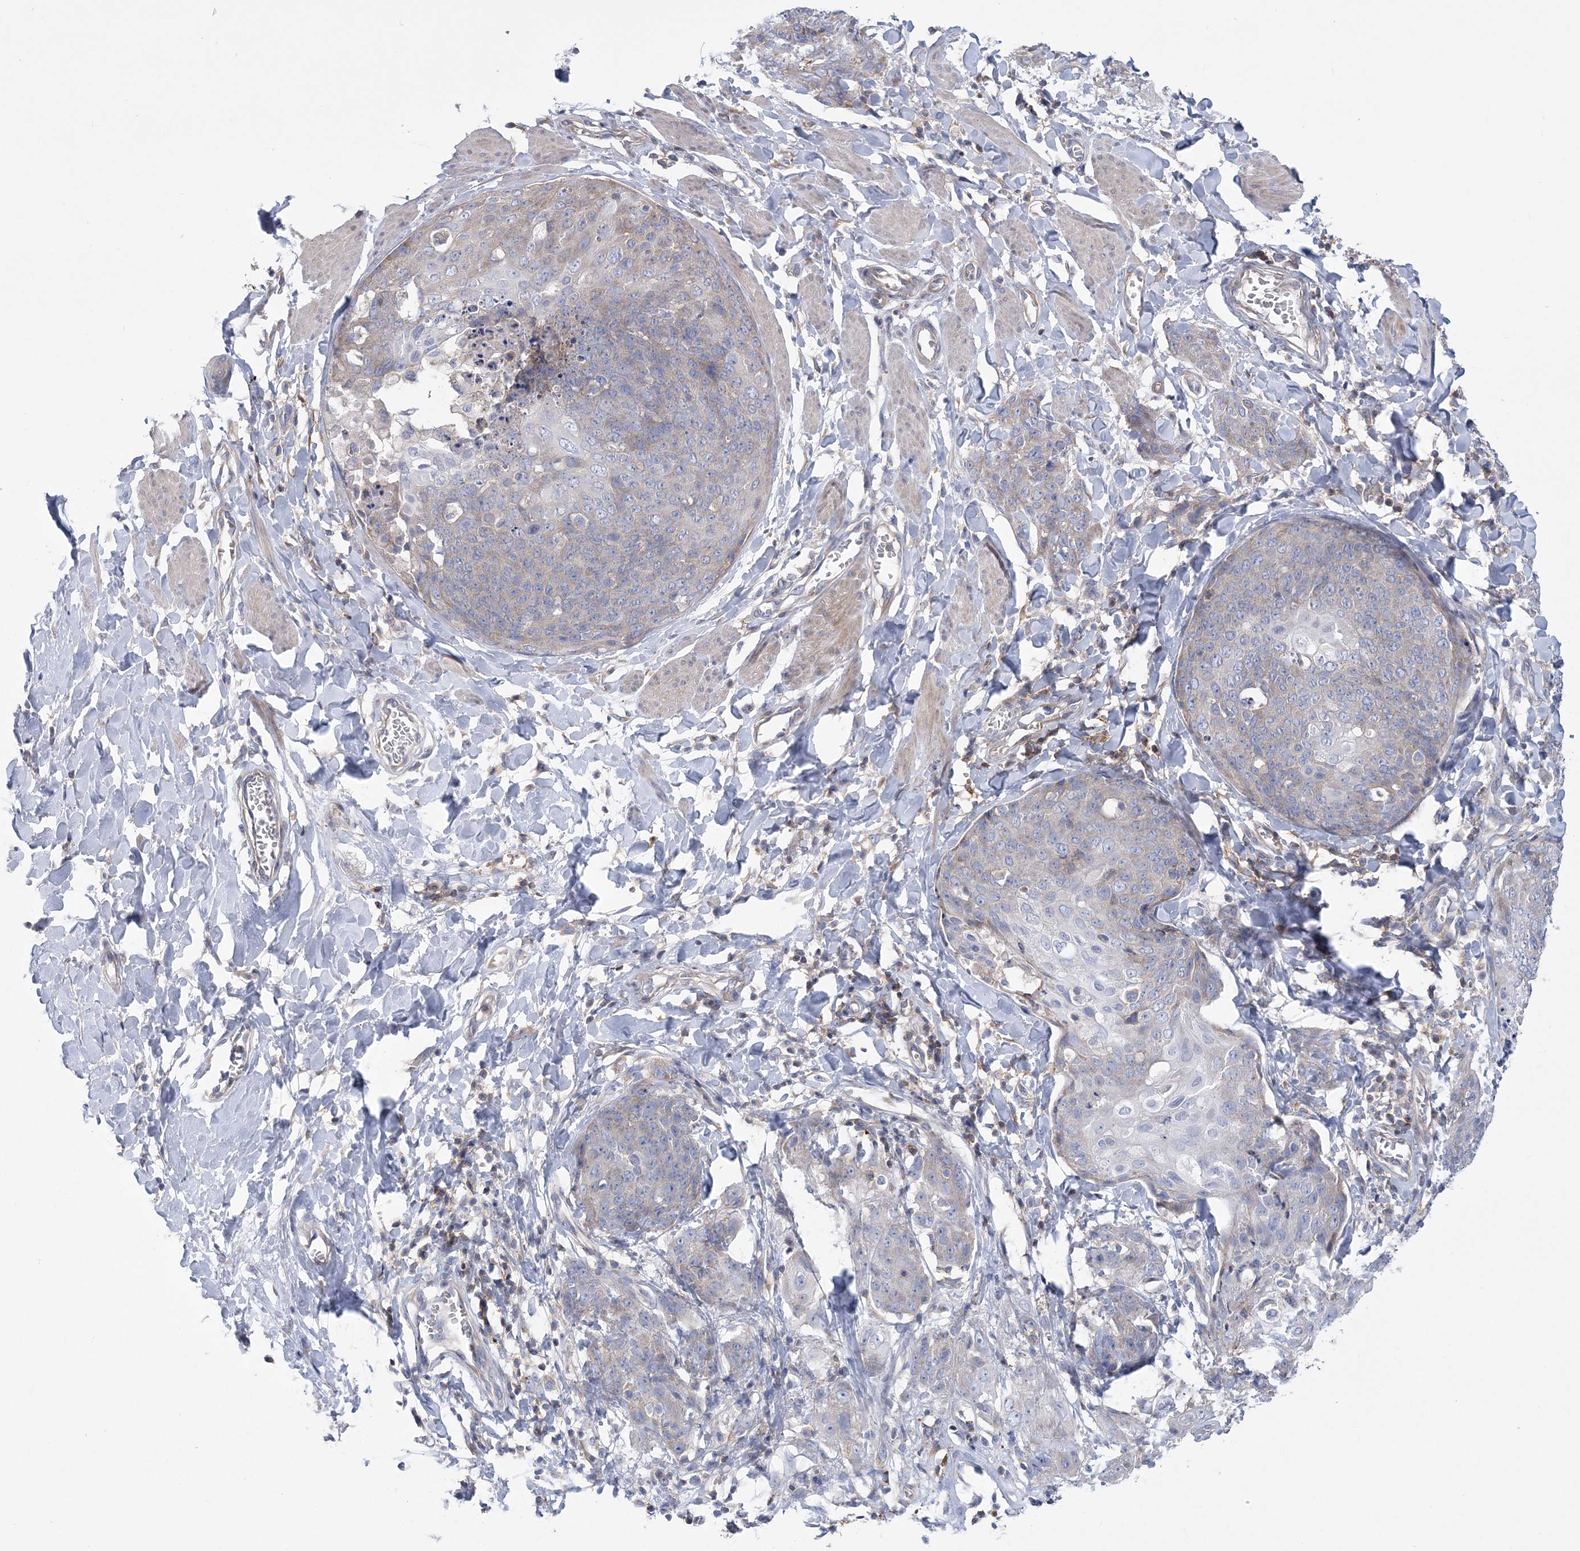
{"staining": {"intensity": "weak", "quantity": "<25%", "location": "cytoplasmic/membranous"}, "tissue": "skin cancer", "cell_type": "Tumor cells", "image_type": "cancer", "snomed": [{"axis": "morphology", "description": "Squamous cell carcinoma, NOS"}, {"axis": "topography", "description": "Skin"}, {"axis": "topography", "description": "Vulva"}], "caption": "This is a micrograph of IHC staining of skin cancer, which shows no staining in tumor cells. The staining was performed using DAB to visualize the protein expression in brown, while the nuclei were stained in blue with hematoxylin (Magnification: 20x).", "gene": "ARSJ", "patient": {"sex": "female", "age": 85}}